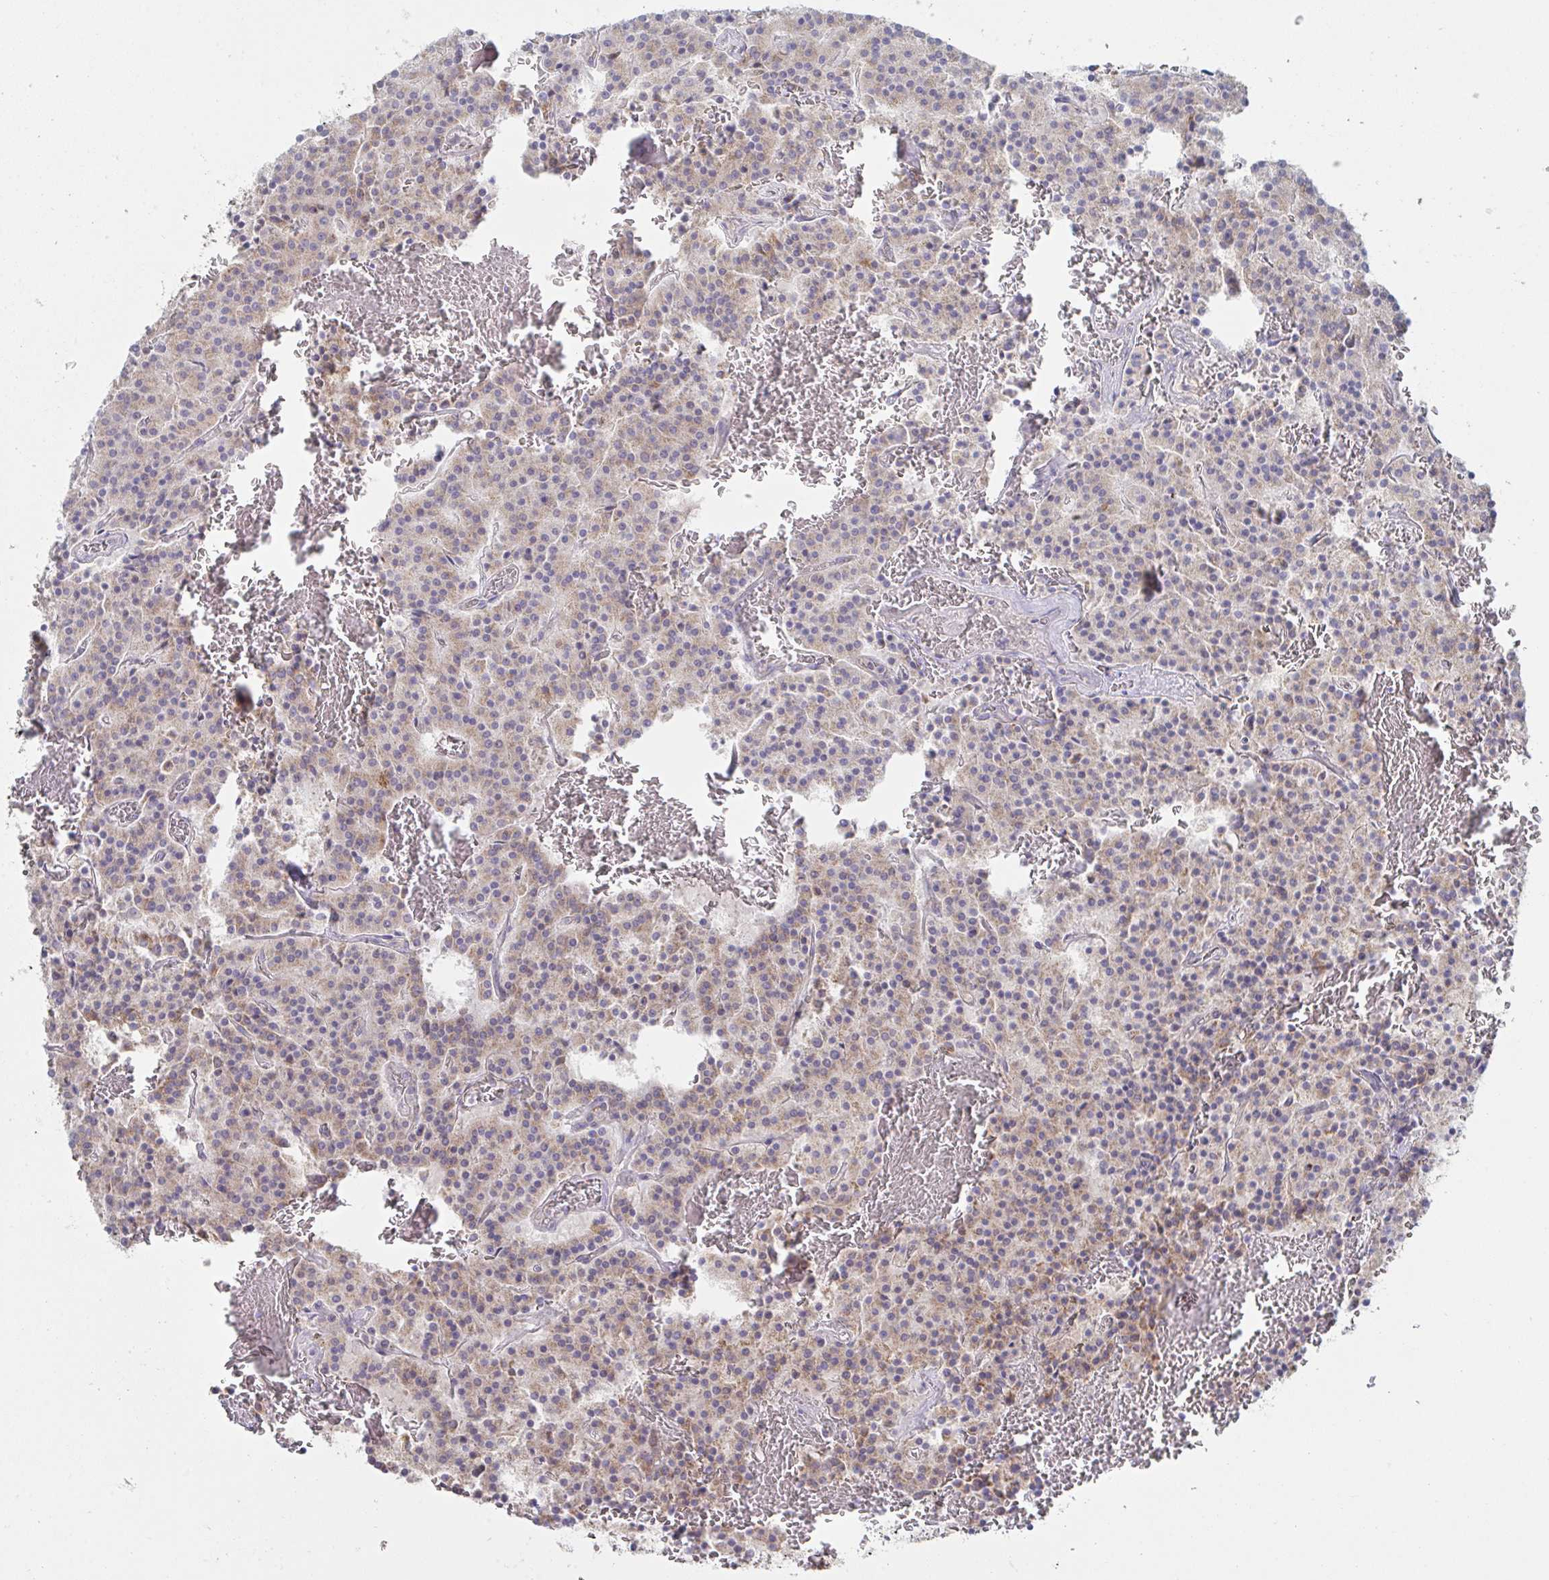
{"staining": {"intensity": "weak", "quantity": ">75%", "location": "cytoplasmic/membranous"}, "tissue": "carcinoid", "cell_type": "Tumor cells", "image_type": "cancer", "snomed": [{"axis": "morphology", "description": "Carcinoid, malignant, NOS"}, {"axis": "topography", "description": "Lung"}], "caption": "This histopathology image exhibits immunohistochemistry staining of human carcinoid, with low weak cytoplasmic/membranous staining in about >75% of tumor cells.", "gene": "NDUFA7", "patient": {"sex": "male", "age": 70}}